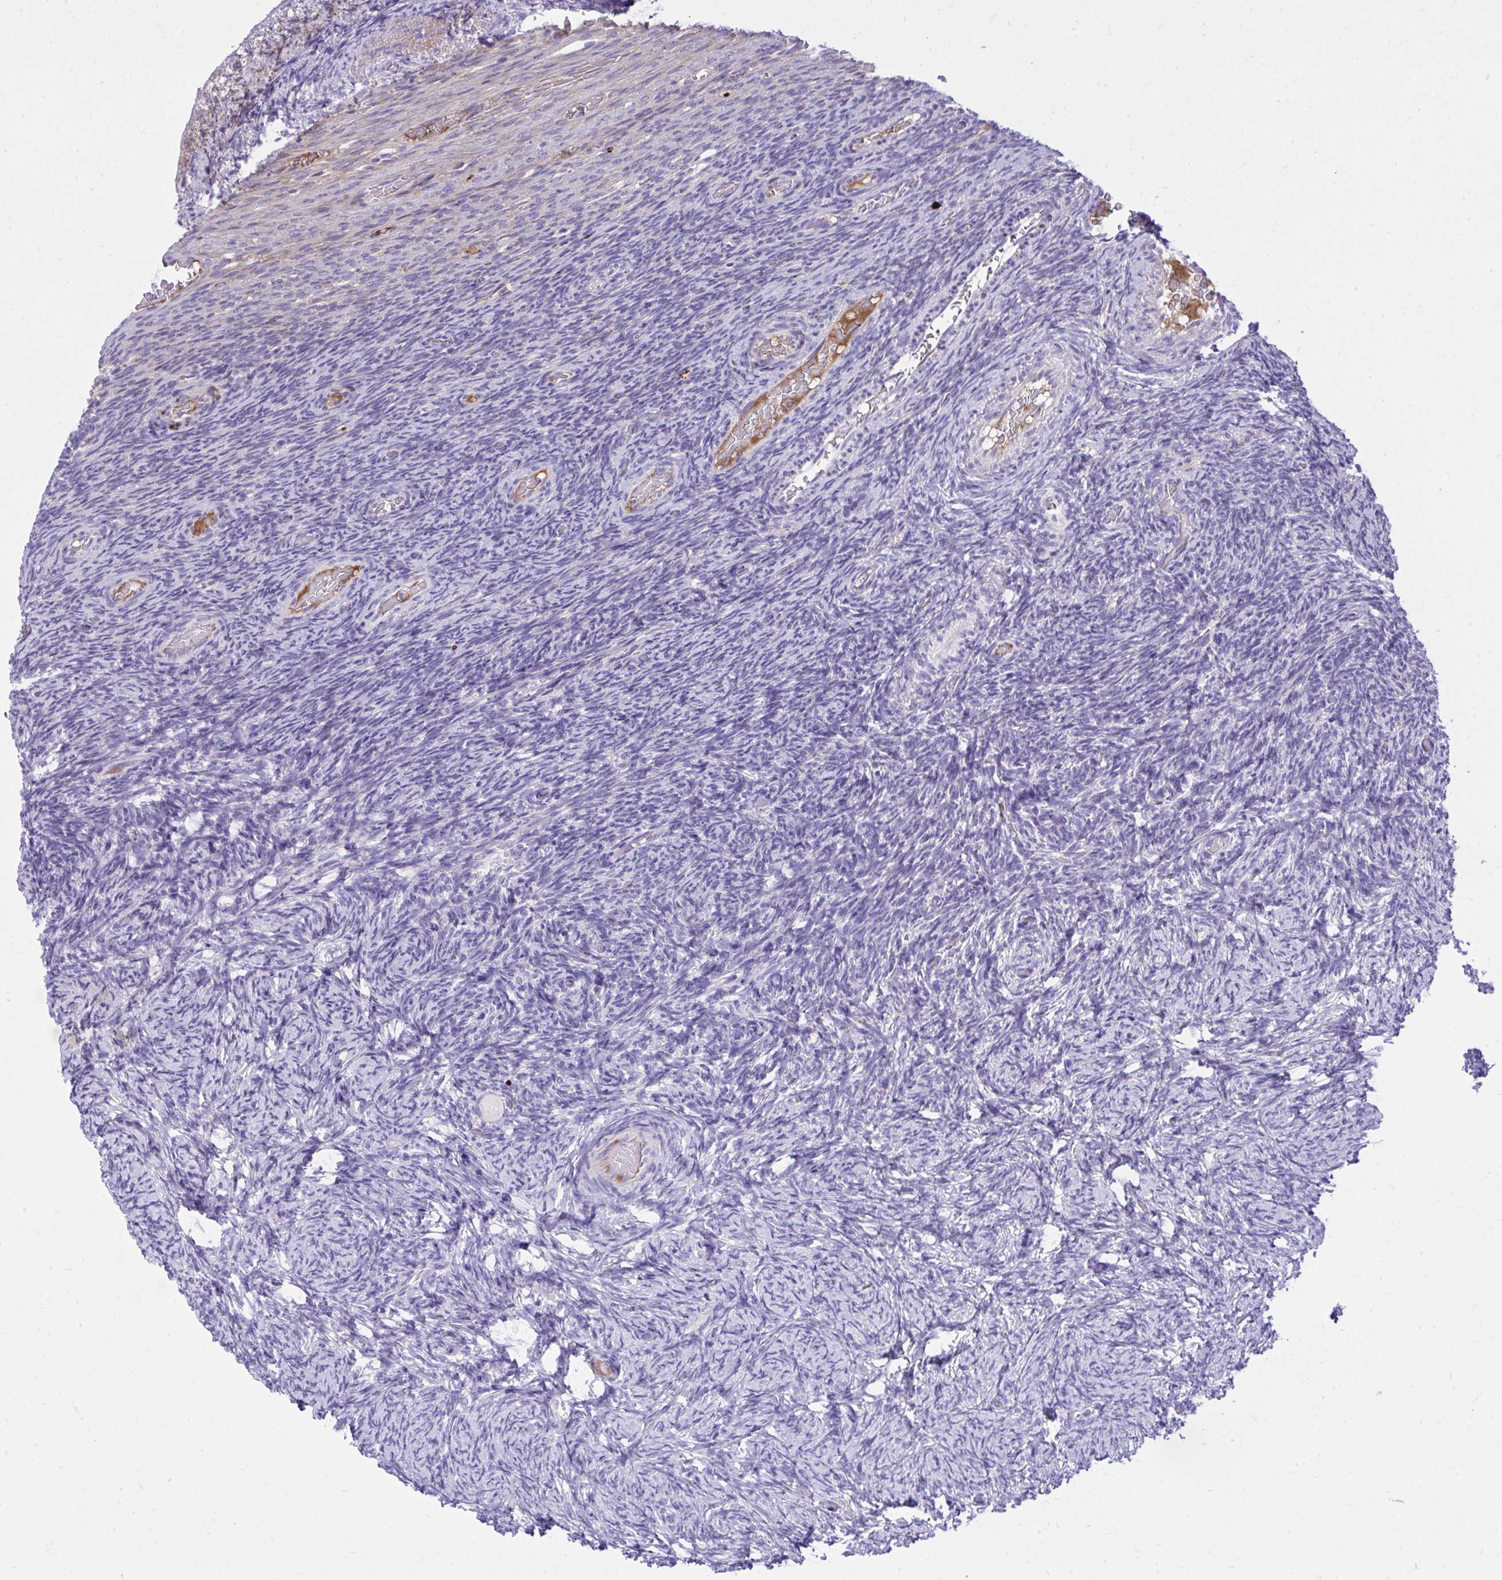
{"staining": {"intensity": "negative", "quantity": "none", "location": "none"}, "tissue": "ovary", "cell_type": "Ovarian stroma cells", "image_type": "normal", "snomed": [{"axis": "morphology", "description": "Normal tissue, NOS"}, {"axis": "topography", "description": "Ovary"}], "caption": "Protein analysis of benign ovary exhibits no significant staining in ovarian stroma cells. Nuclei are stained in blue.", "gene": "HRG", "patient": {"sex": "female", "age": 34}}